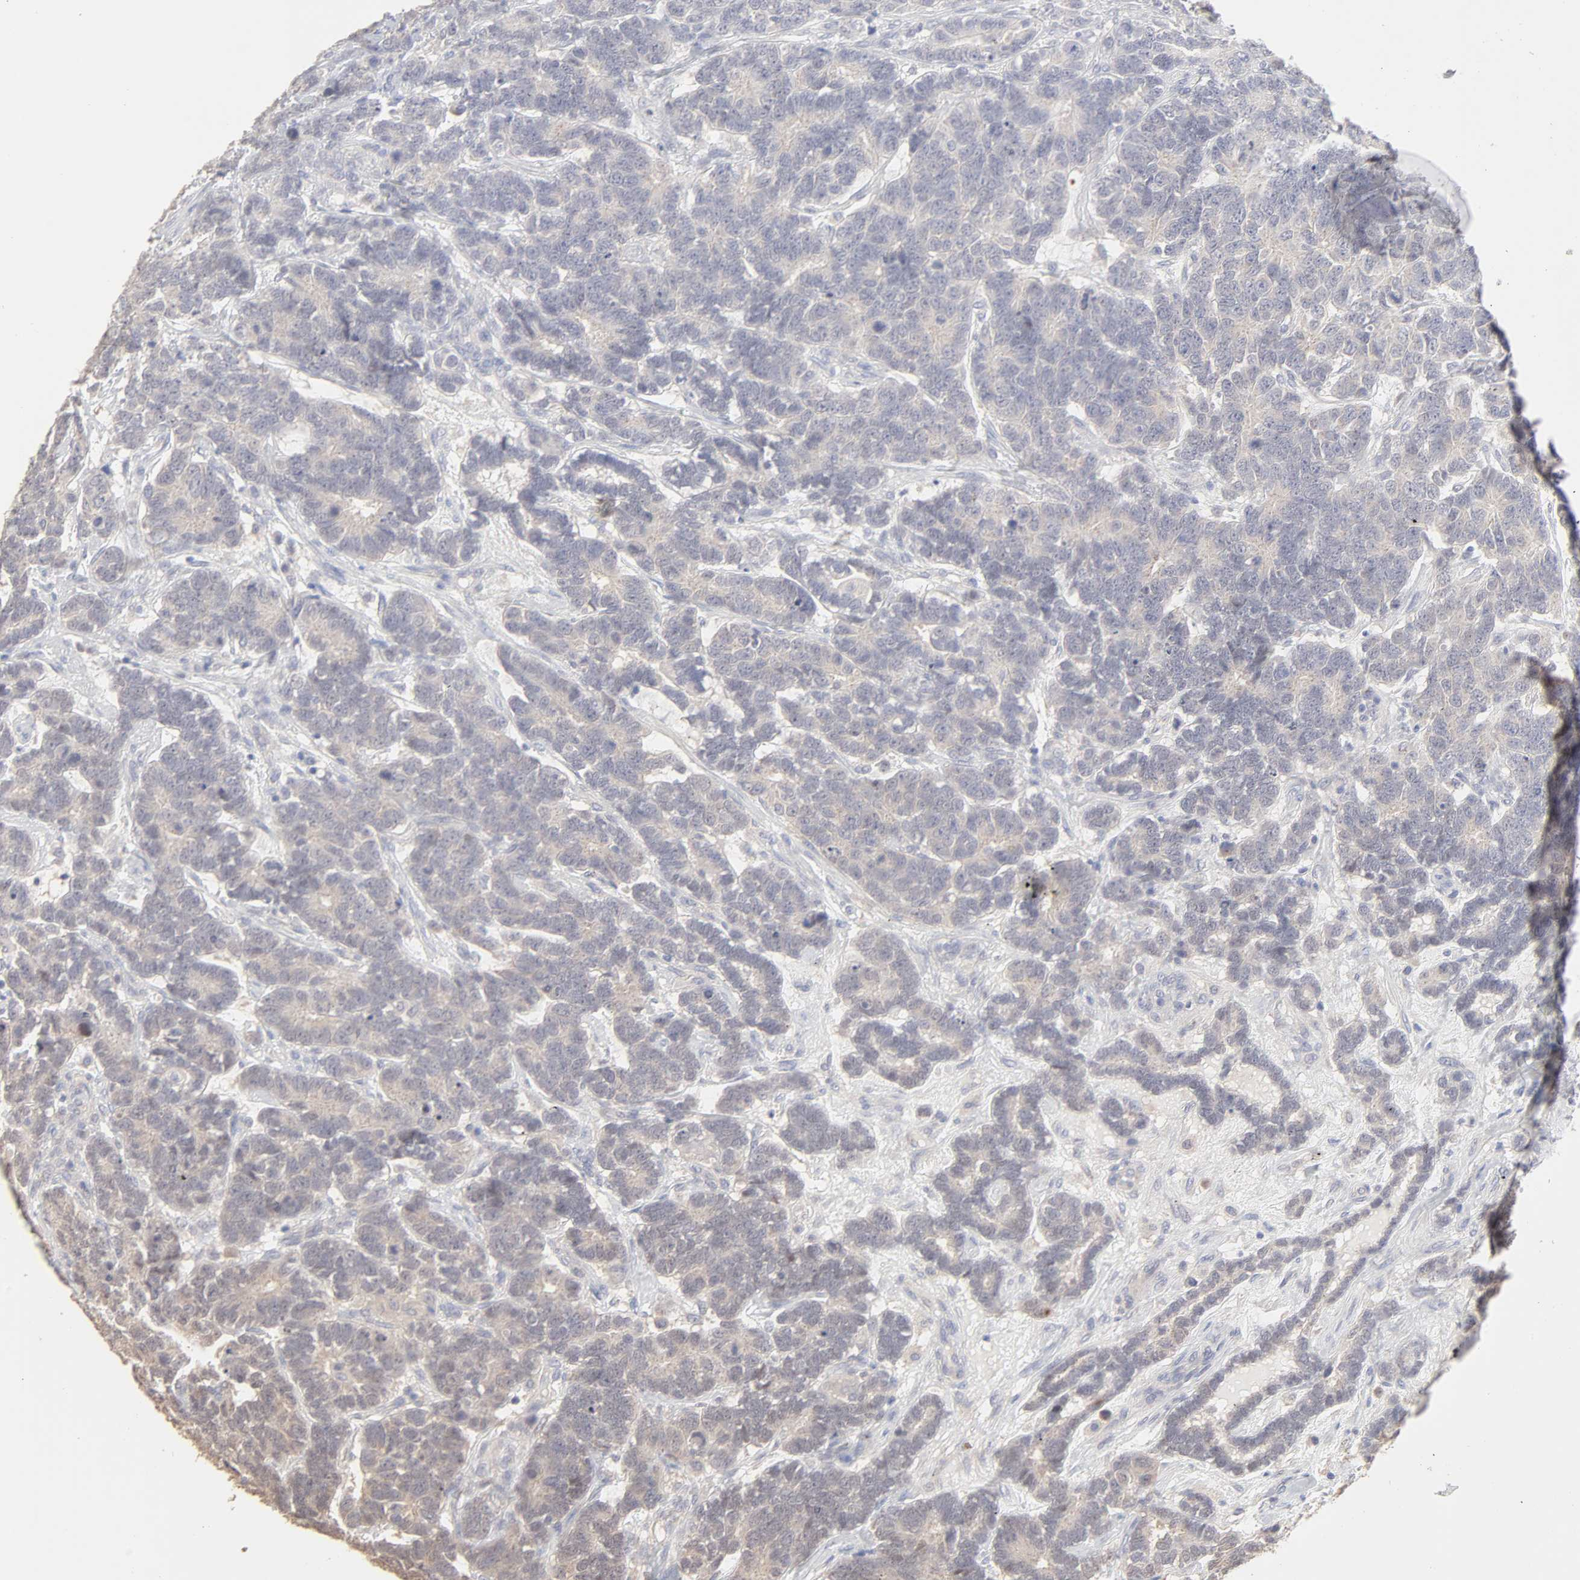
{"staining": {"intensity": "weak", "quantity": ">75%", "location": "cytoplasmic/membranous"}, "tissue": "testis cancer", "cell_type": "Tumor cells", "image_type": "cancer", "snomed": [{"axis": "morphology", "description": "Carcinoma, Embryonal, NOS"}, {"axis": "topography", "description": "Testis"}], "caption": "Embryonal carcinoma (testis) tissue reveals weak cytoplasmic/membranous staining in about >75% of tumor cells", "gene": "DNAL4", "patient": {"sex": "male", "age": 26}}